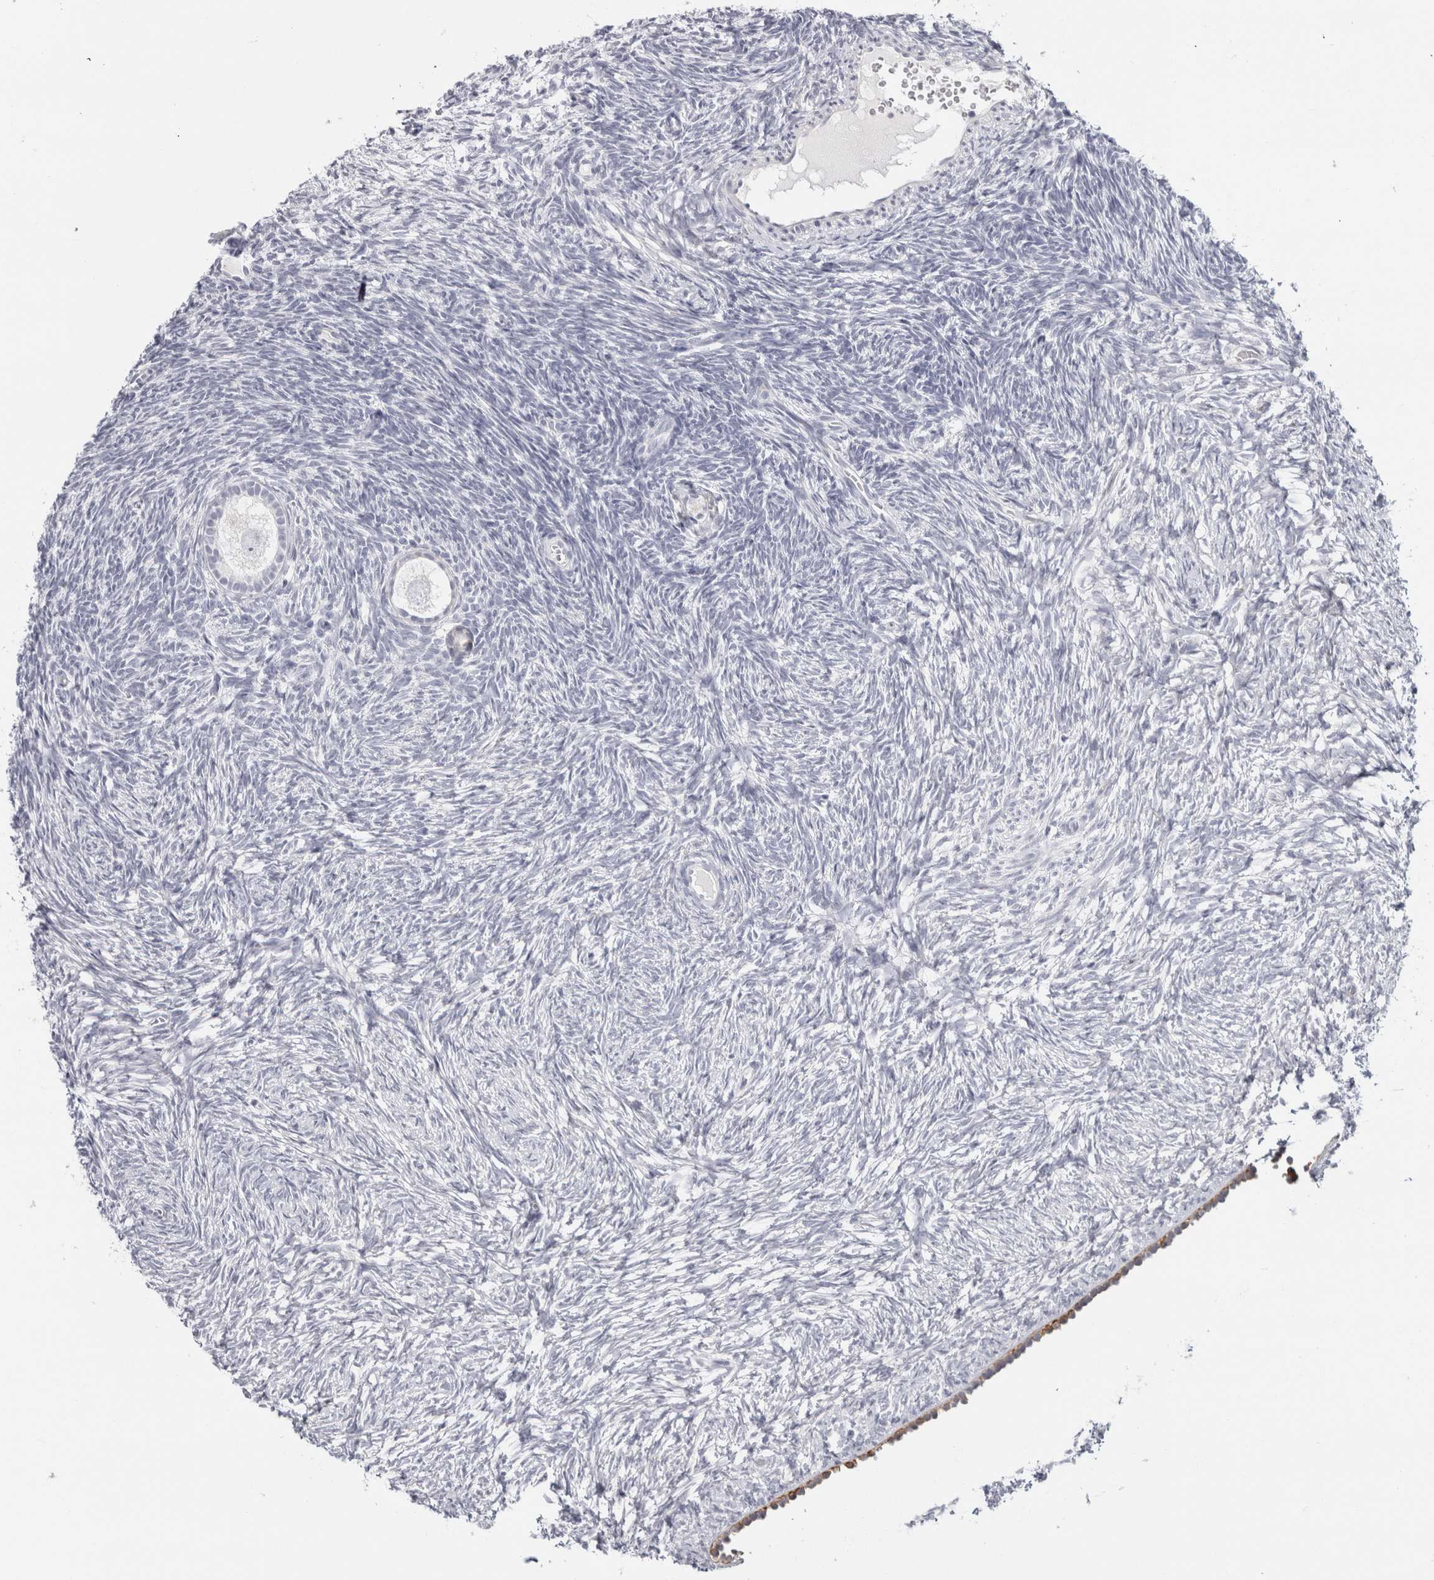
{"staining": {"intensity": "negative", "quantity": "none", "location": "none"}, "tissue": "ovary", "cell_type": "Follicle cells", "image_type": "normal", "snomed": [{"axis": "morphology", "description": "Normal tissue, NOS"}, {"axis": "topography", "description": "Ovary"}], "caption": "An immunohistochemistry histopathology image of benign ovary is shown. There is no staining in follicle cells of ovary.", "gene": "RPH3AL", "patient": {"sex": "female", "age": 34}}